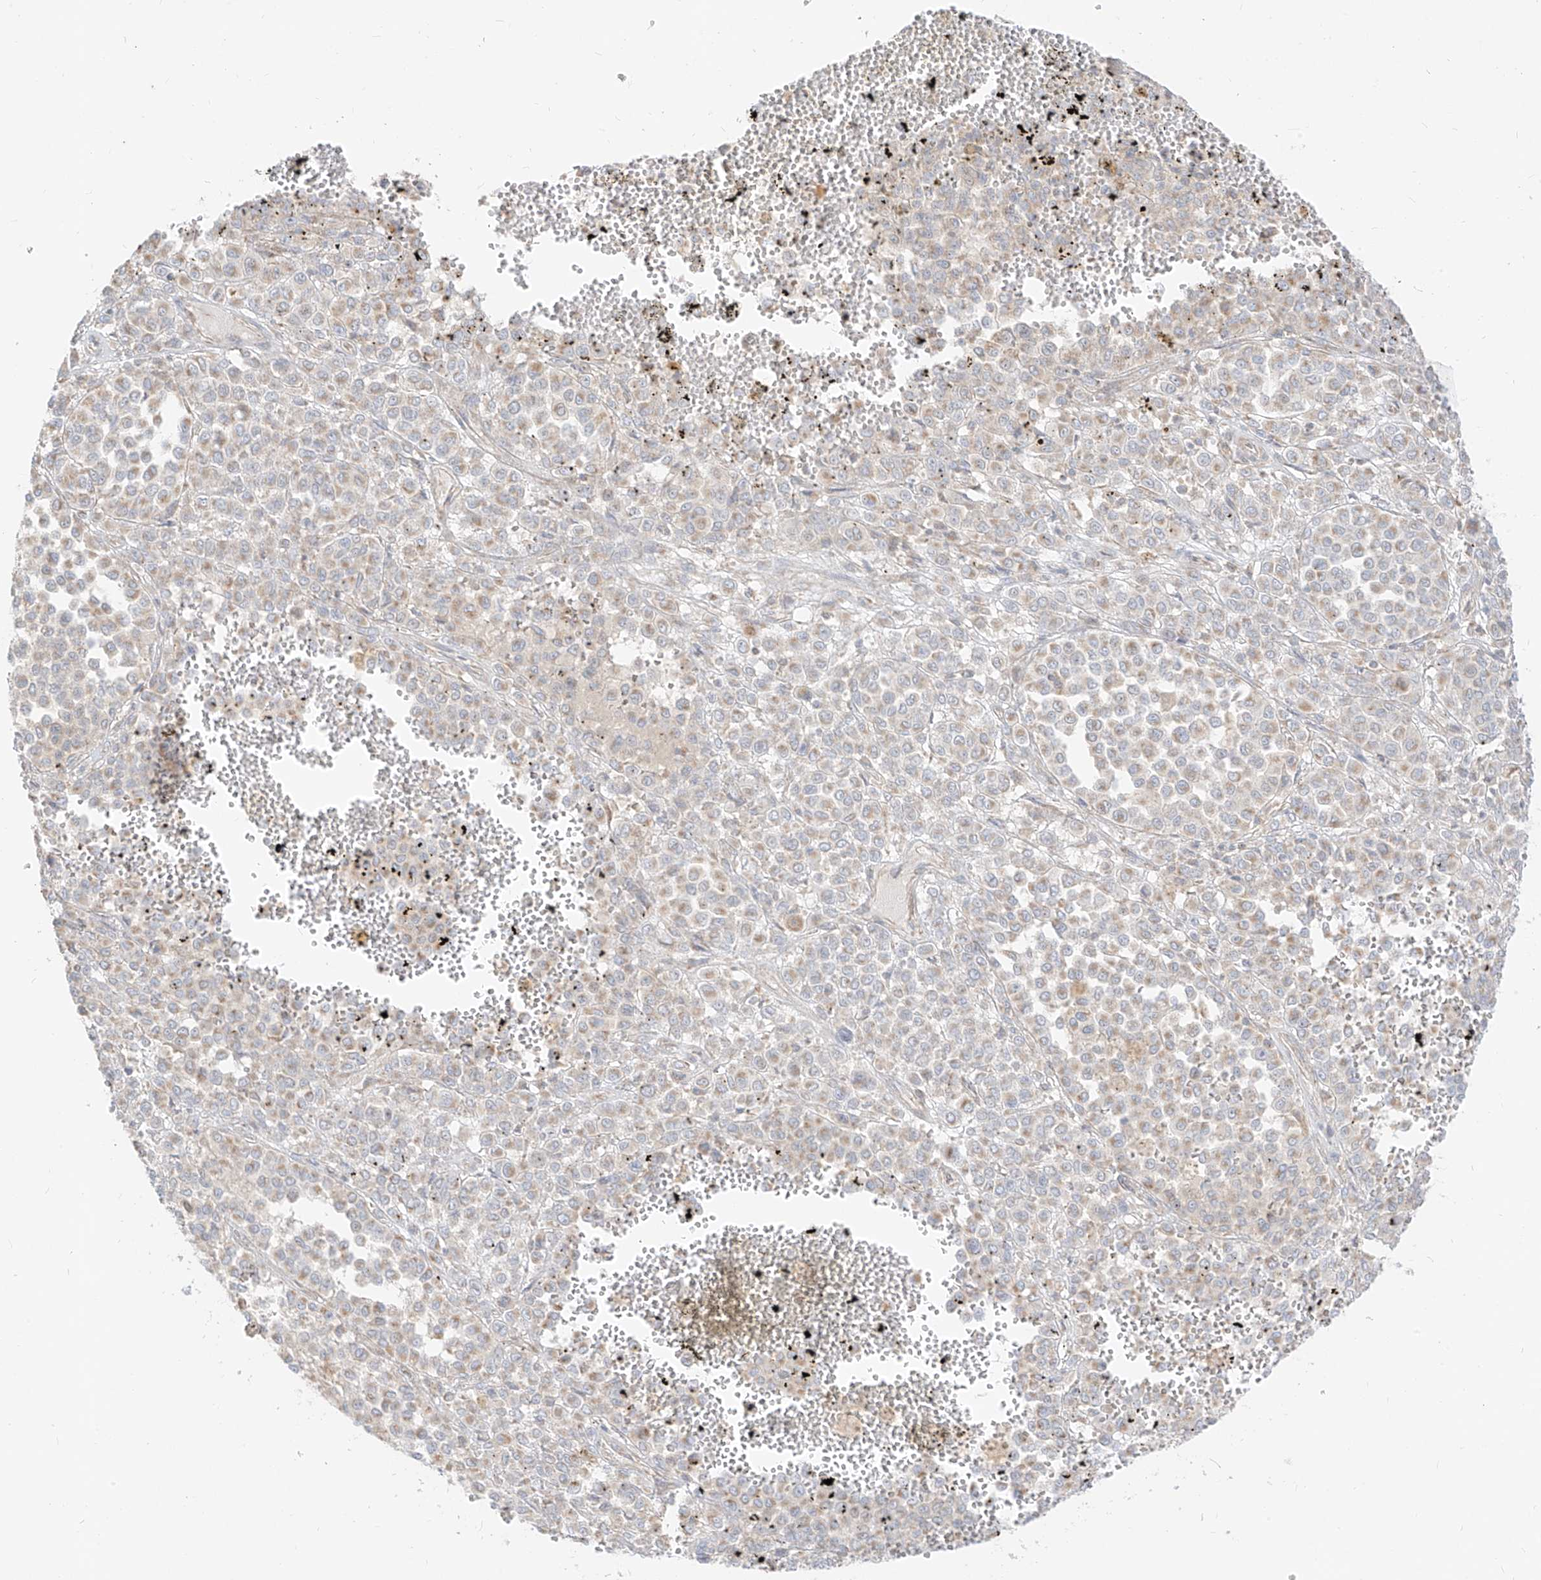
{"staining": {"intensity": "weak", "quantity": "<25%", "location": "cytoplasmic/membranous"}, "tissue": "melanoma", "cell_type": "Tumor cells", "image_type": "cancer", "snomed": [{"axis": "morphology", "description": "Malignant melanoma, Metastatic site"}, {"axis": "topography", "description": "Pancreas"}], "caption": "The histopathology image shows no significant positivity in tumor cells of malignant melanoma (metastatic site).", "gene": "ZIM3", "patient": {"sex": "female", "age": 30}}